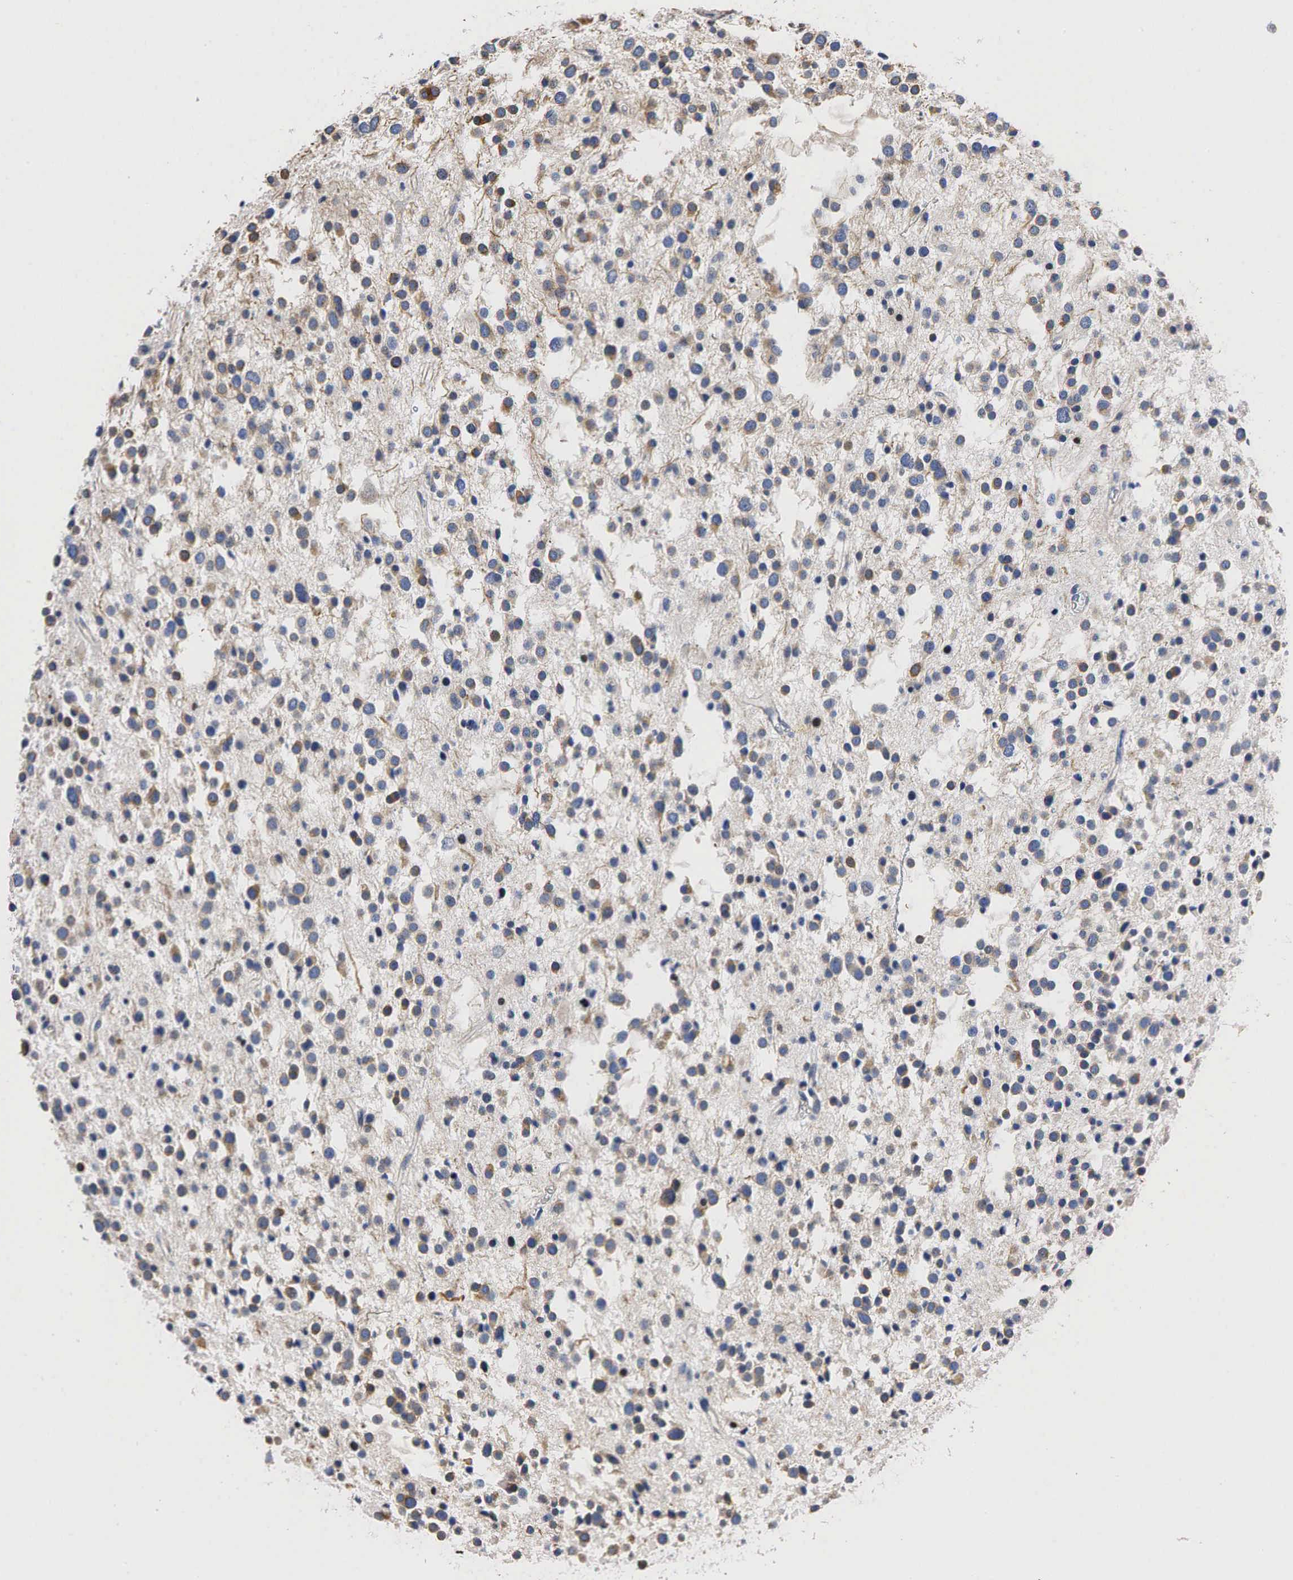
{"staining": {"intensity": "weak", "quantity": "25%-75%", "location": "cytoplasmic/membranous"}, "tissue": "glioma", "cell_type": "Tumor cells", "image_type": "cancer", "snomed": [{"axis": "morphology", "description": "Glioma, malignant, Low grade"}, {"axis": "topography", "description": "Brain"}], "caption": "IHC of human glioma shows low levels of weak cytoplasmic/membranous expression in about 25%-75% of tumor cells.", "gene": "PGR", "patient": {"sex": "female", "age": 36}}